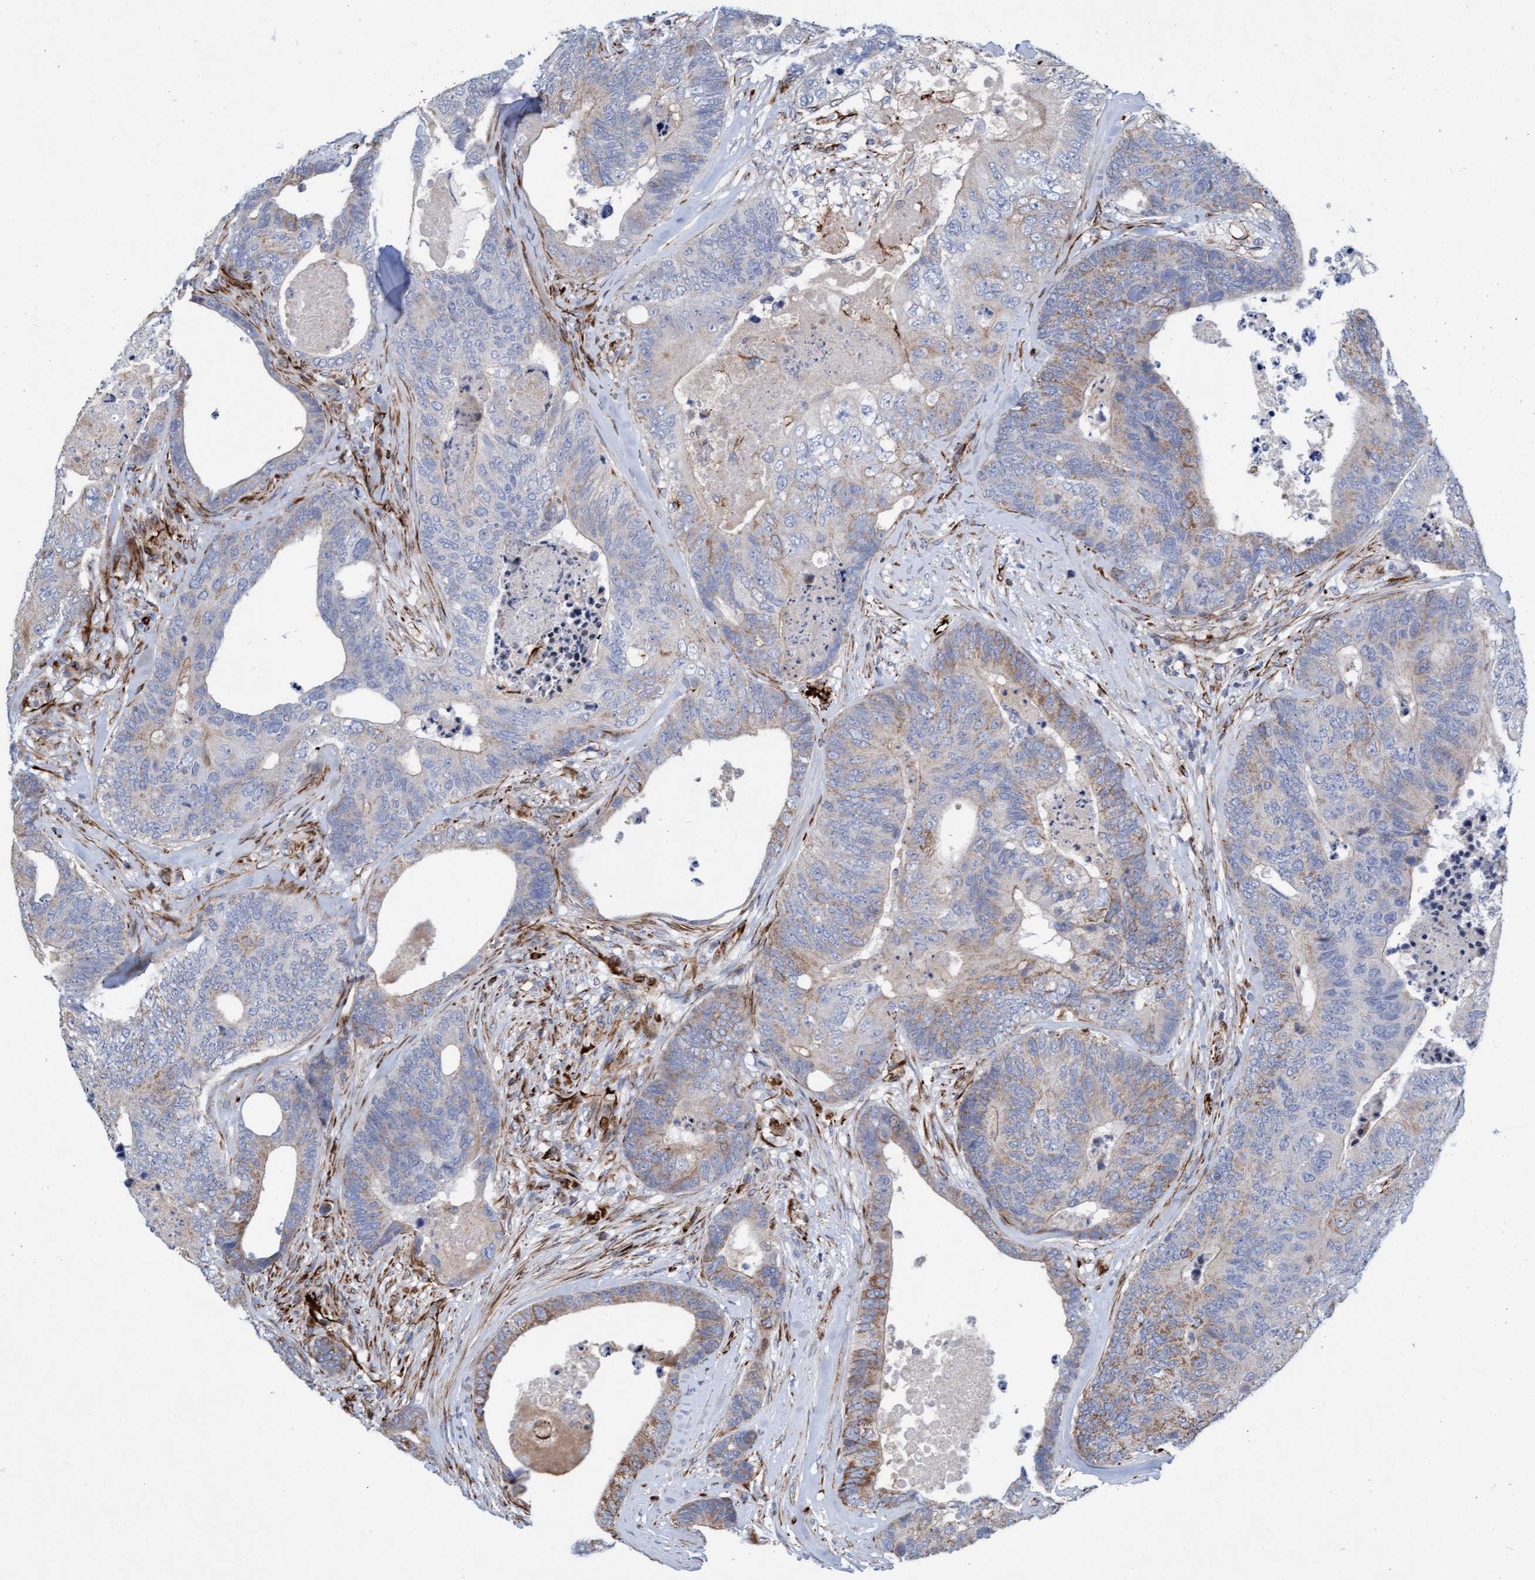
{"staining": {"intensity": "moderate", "quantity": "<25%", "location": "cytoplasmic/membranous"}, "tissue": "colorectal cancer", "cell_type": "Tumor cells", "image_type": "cancer", "snomed": [{"axis": "morphology", "description": "Adenocarcinoma, NOS"}, {"axis": "topography", "description": "Colon"}], "caption": "Tumor cells exhibit low levels of moderate cytoplasmic/membranous expression in approximately <25% of cells in human colorectal cancer.", "gene": "POLG2", "patient": {"sex": "female", "age": 67}}